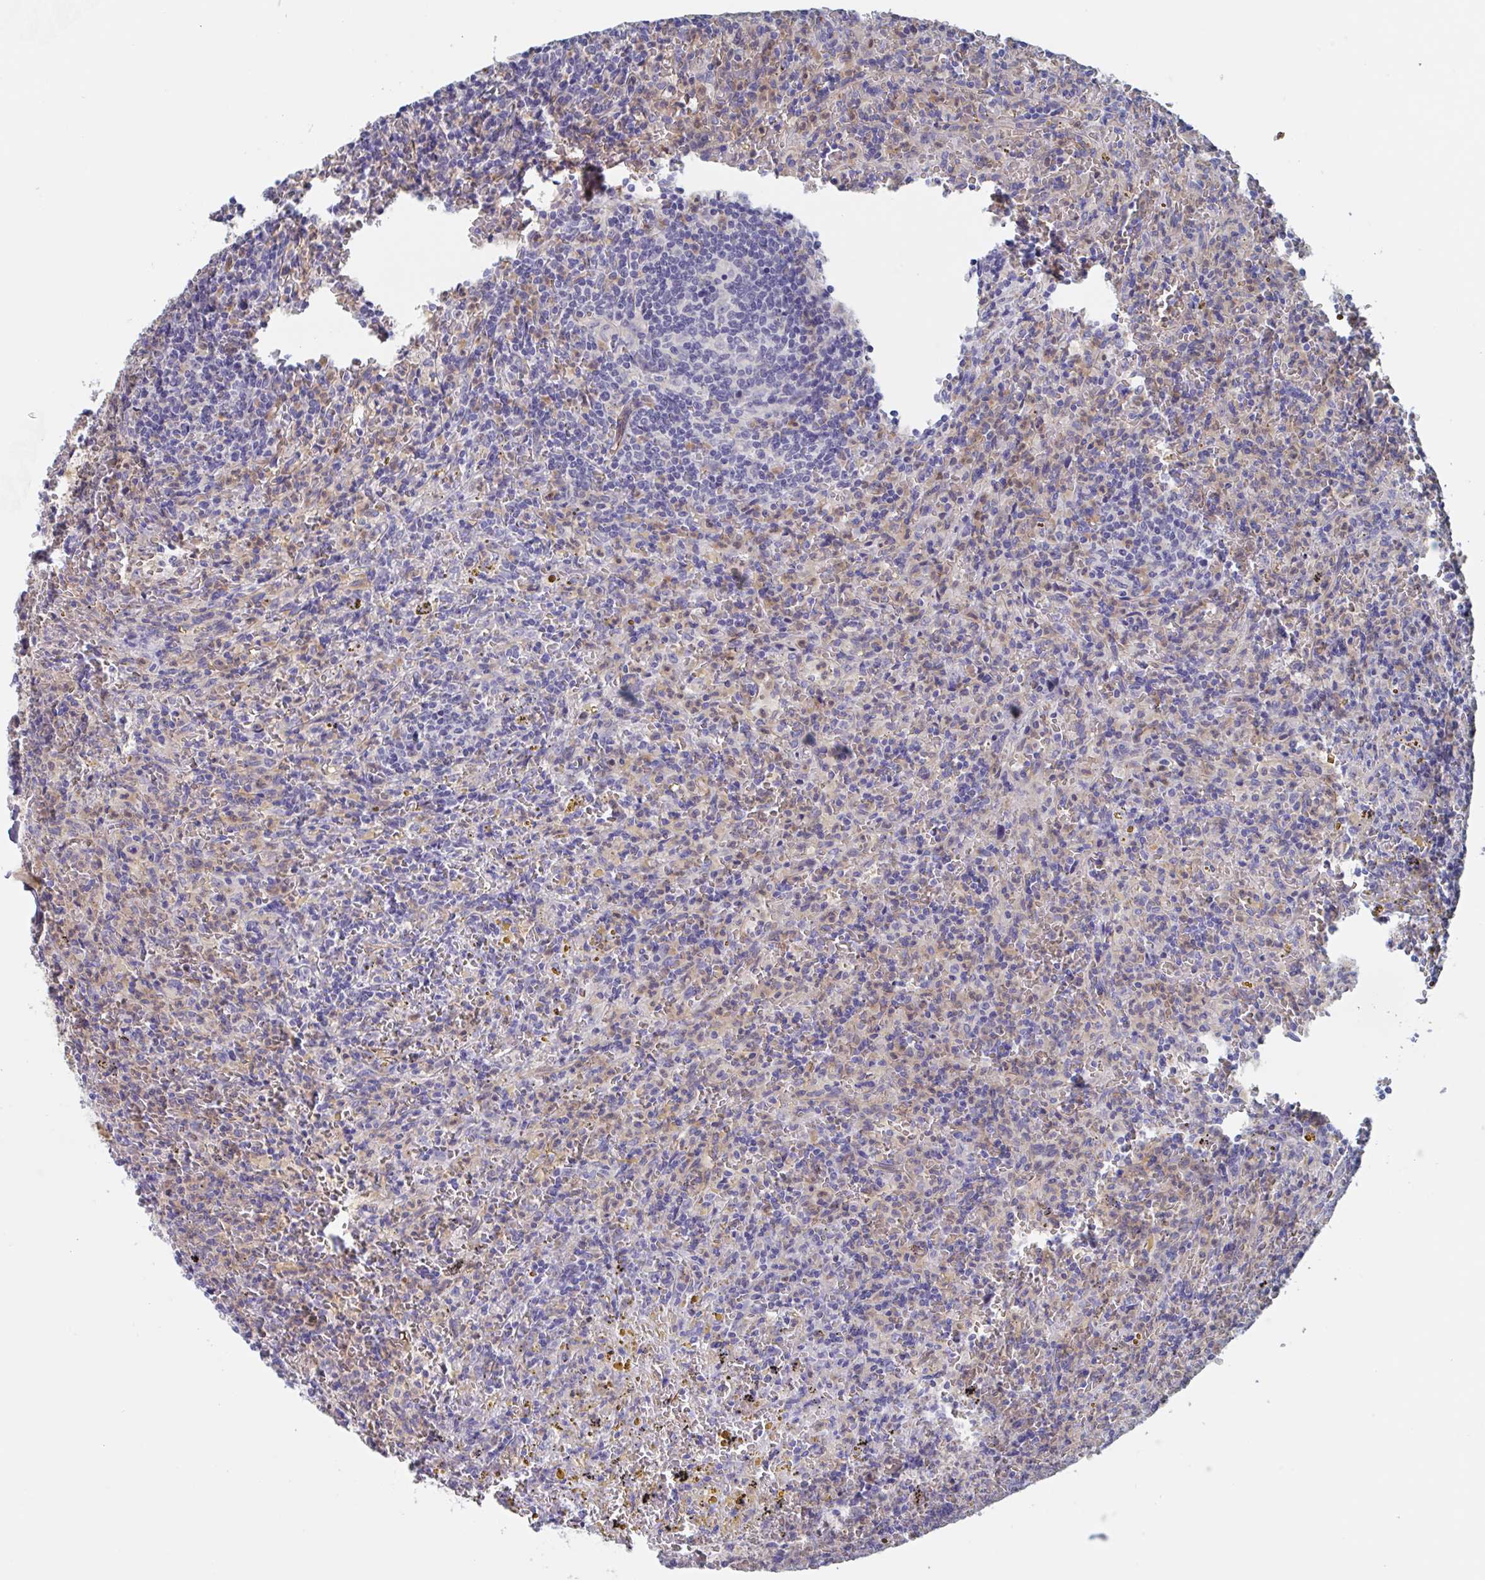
{"staining": {"intensity": "negative", "quantity": "none", "location": "none"}, "tissue": "lymphoma", "cell_type": "Tumor cells", "image_type": "cancer", "snomed": [{"axis": "morphology", "description": "Malignant lymphoma, non-Hodgkin's type, Low grade"}, {"axis": "topography", "description": "Spleen"}], "caption": "Tumor cells are negative for protein expression in human lymphoma.", "gene": "ST14", "patient": {"sex": "female", "age": 70}}